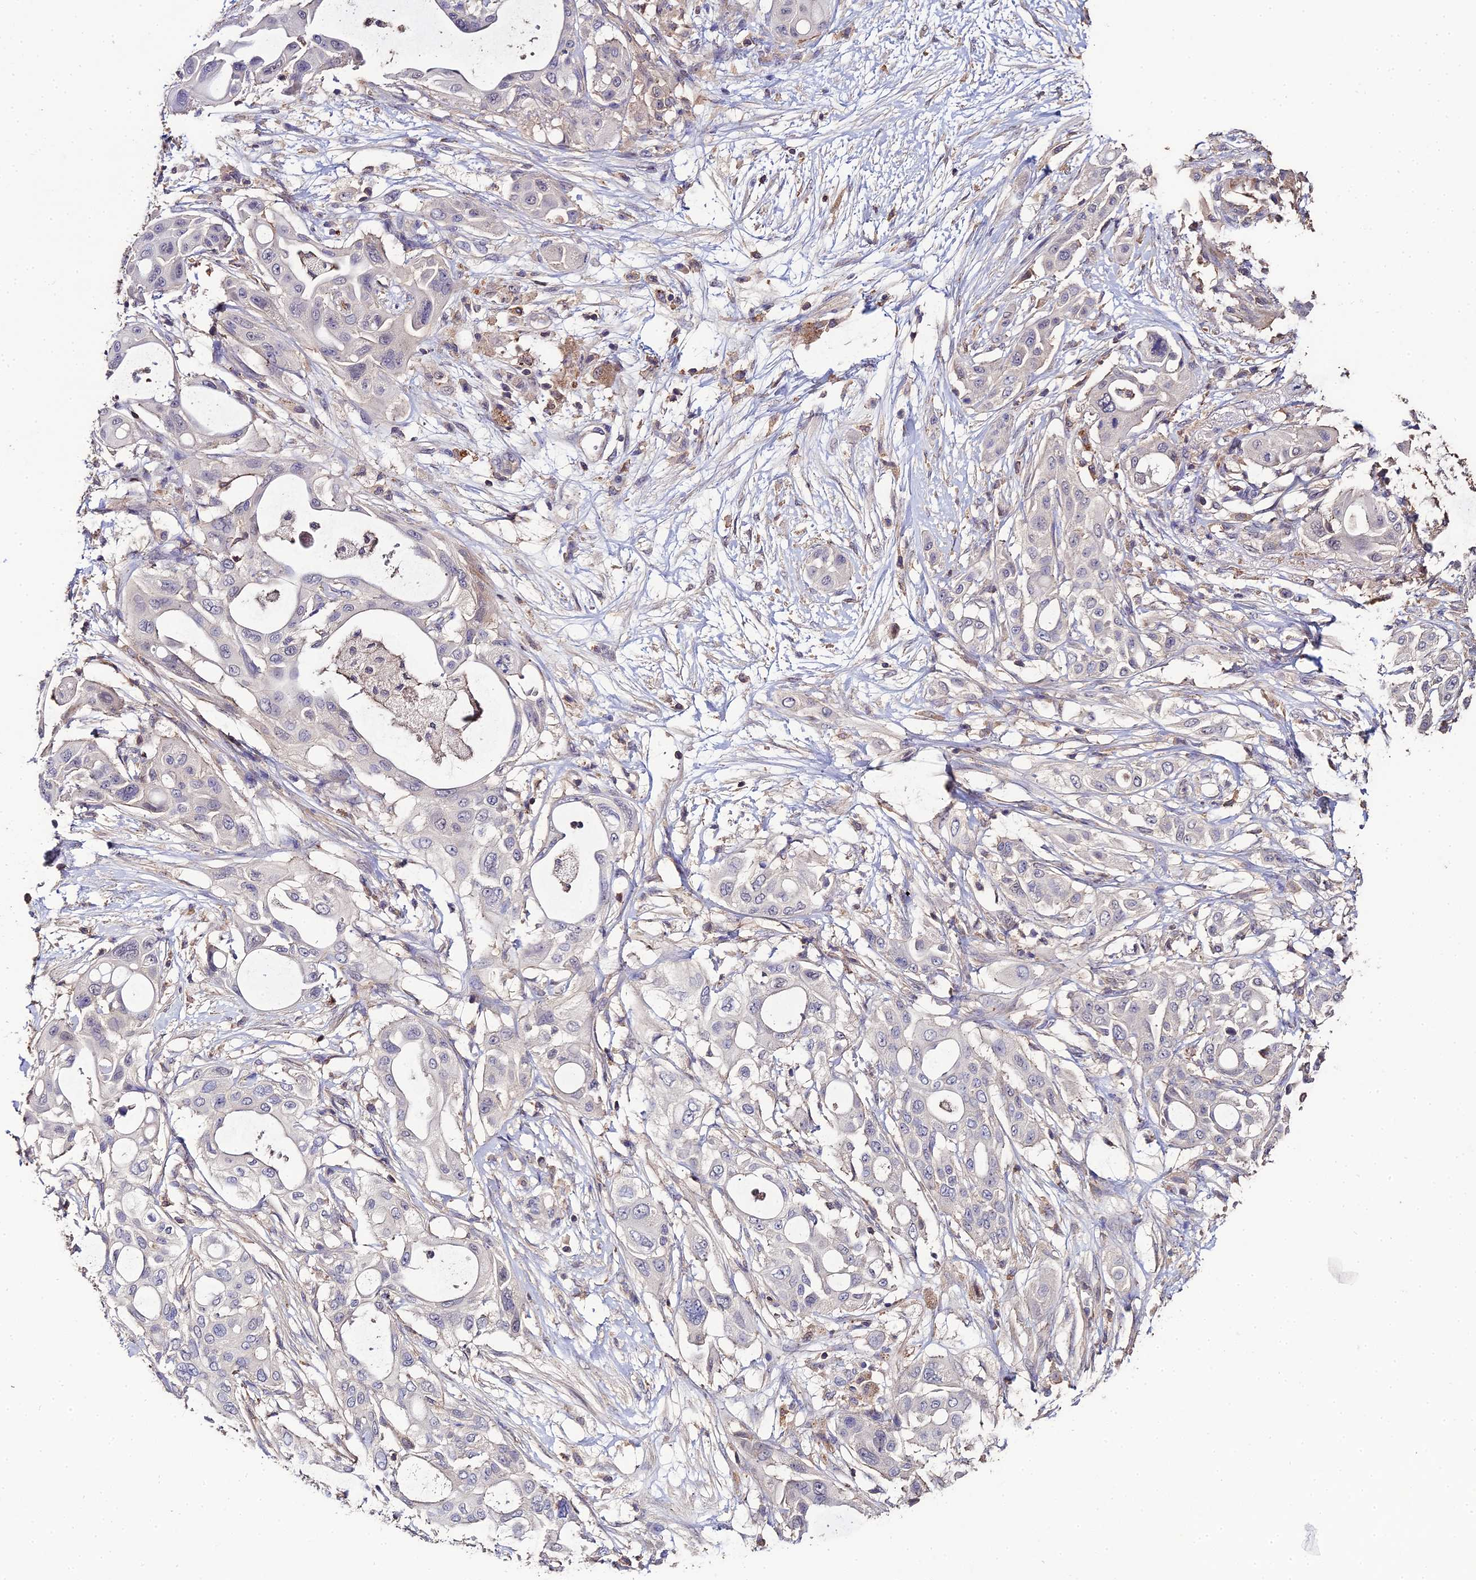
{"staining": {"intensity": "negative", "quantity": "none", "location": "none"}, "tissue": "pancreatic cancer", "cell_type": "Tumor cells", "image_type": "cancer", "snomed": [{"axis": "morphology", "description": "Adenocarcinoma, NOS"}, {"axis": "topography", "description": "Pancreas"}], "caption": "Tumor cells are negative for protein expression in human adenocarcinoma (pancreatic).", "gene": "LSM5", "patient": {"sex": "male", "age": 68}}